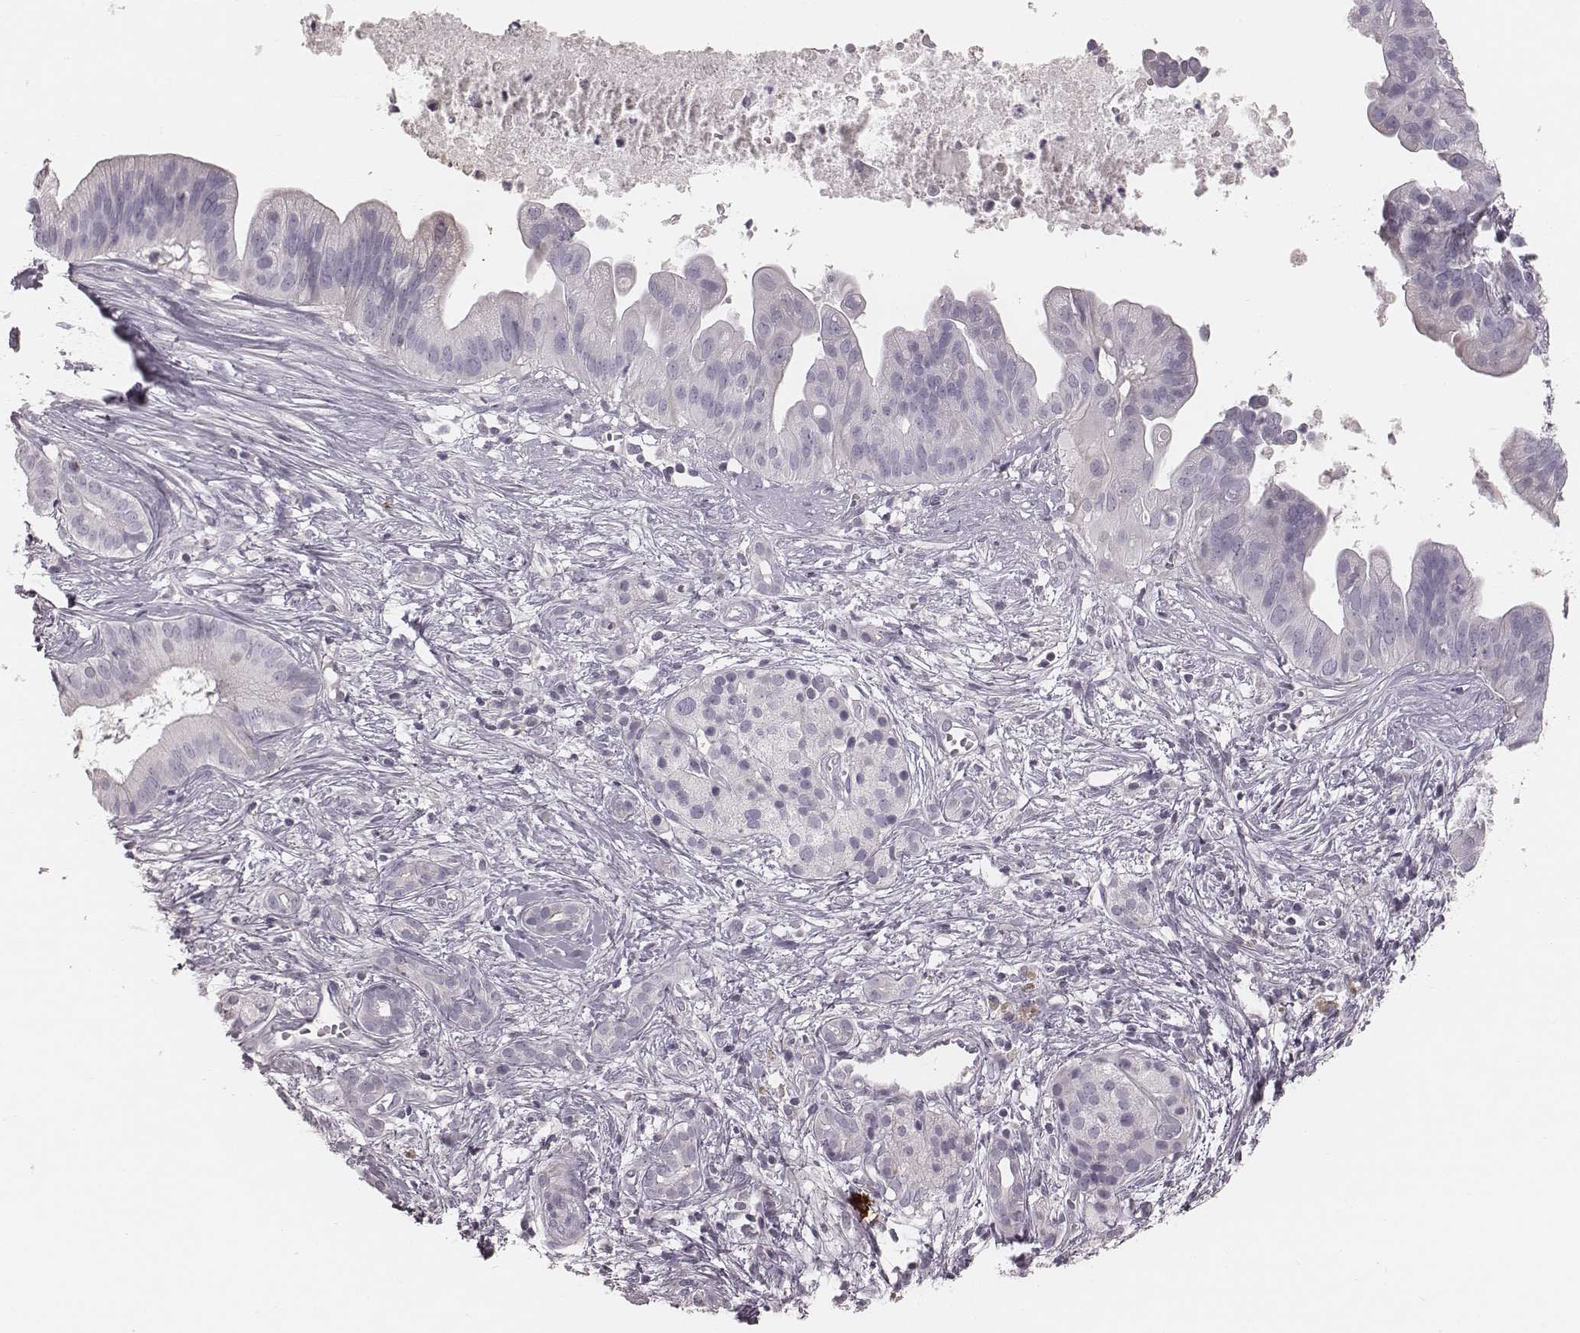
{"staining": {"intensity": "negative", "quantity": "none", "location": "none"}, "tissue": "pancreatic cancer", "cell_type": "Tumor cells", "image_type": "cancer", "snomed": [{"axis": "morphology", "description": "Adenocarcinoma, NOS"}, {"axis": "topography", "description": "Pancreas"}], "caption": "A histopathology image of pancreatic adenocarcinoma stained for a protein reveals no brown staining in tumor cells.", "gene": "S100Z", "patient": {"sex": "male", "age": 61}}